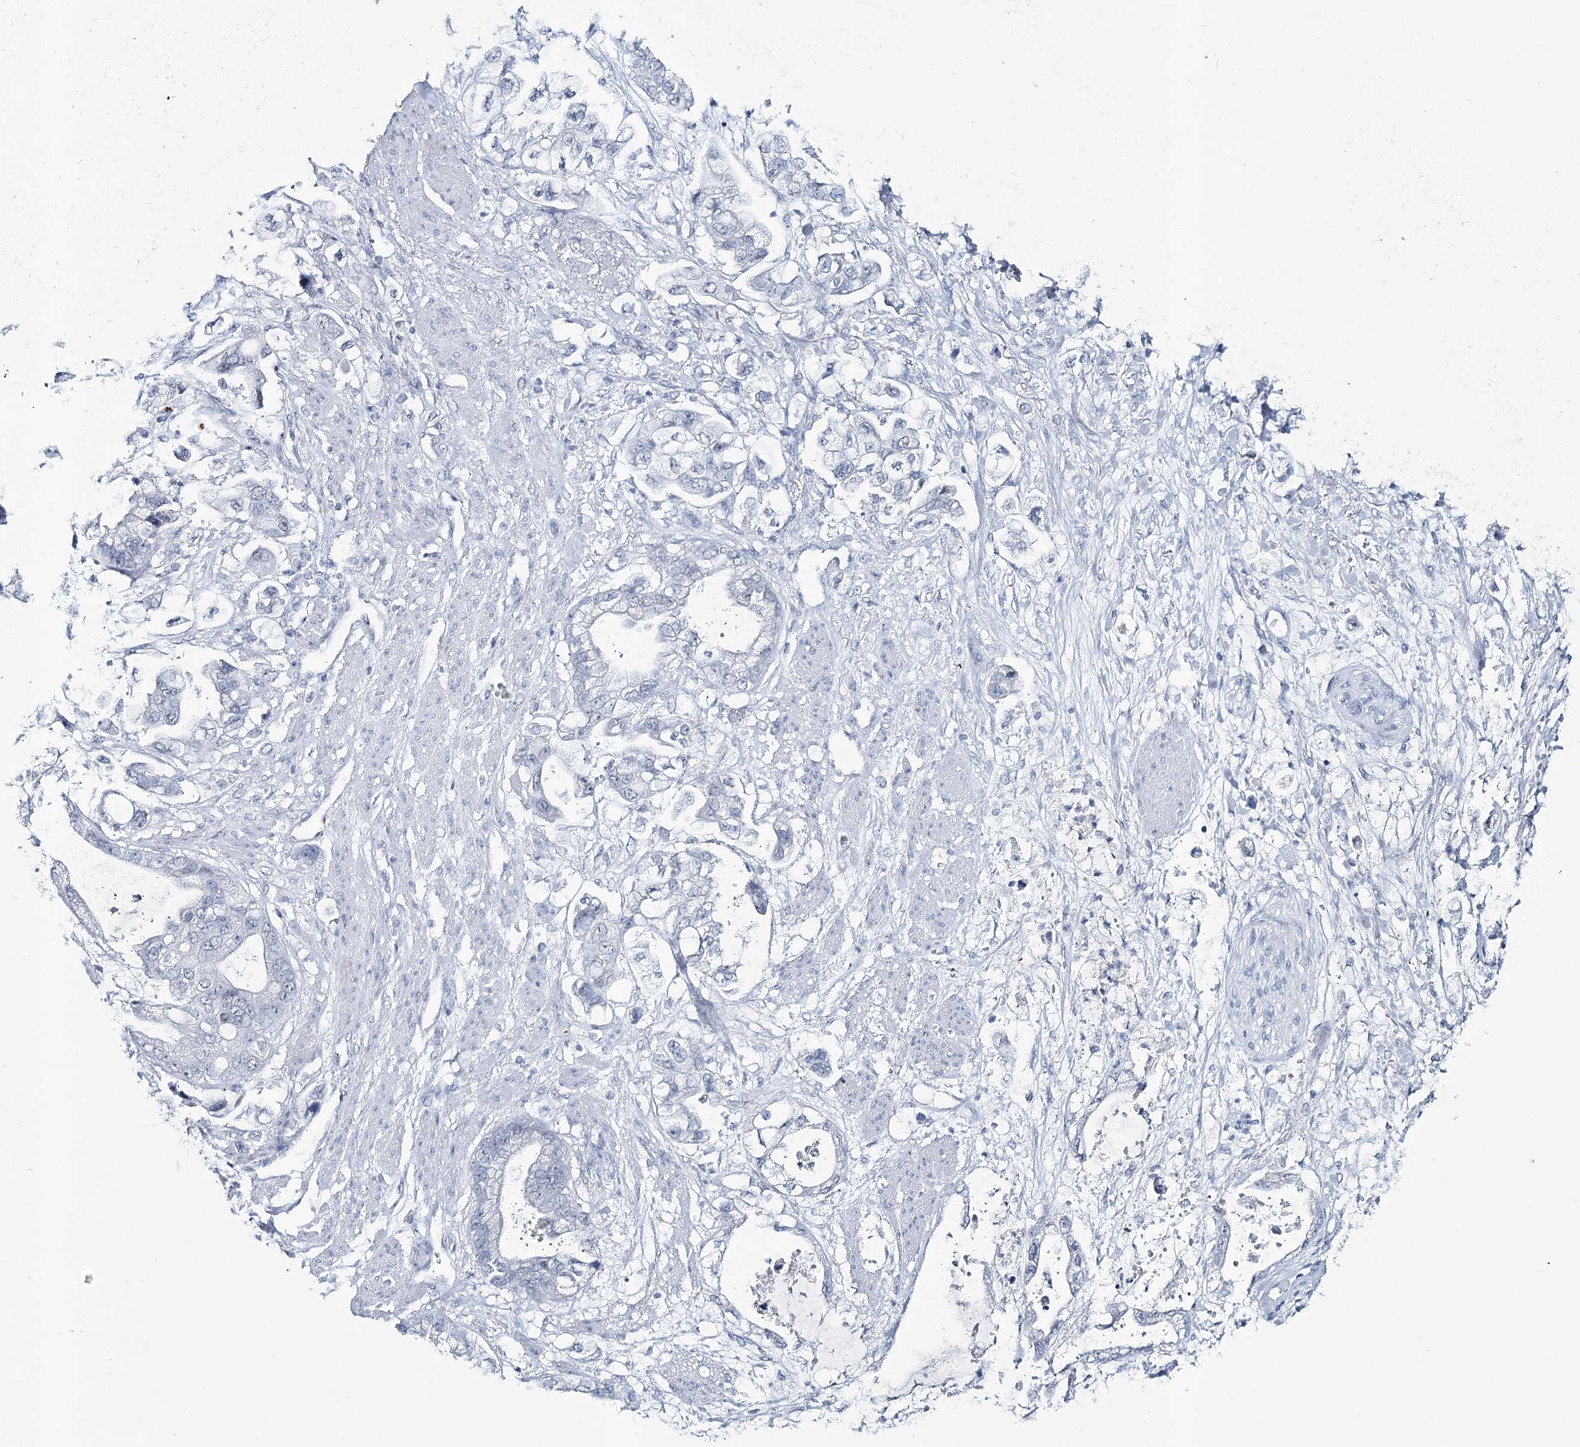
{"staining": {"intensity": "negative", "quantity": "none", "location": "none"}, "tissue": "stomach cancer", "cell_type": "Tumor cells", "image_type": "cancer", "snomed": [{"axis": "morphology", "description": "Adenocarcinoma, NOS"}, {"axis": "topography", "description": "Stomach"}], "caption": "A photomicrograph of stomach cancer (adenocarcinoma) stained for a protein displays no brown staining in tumor cells.", "gene": "ZC3H8", "patient": {"sex": "male", "age": 62}}